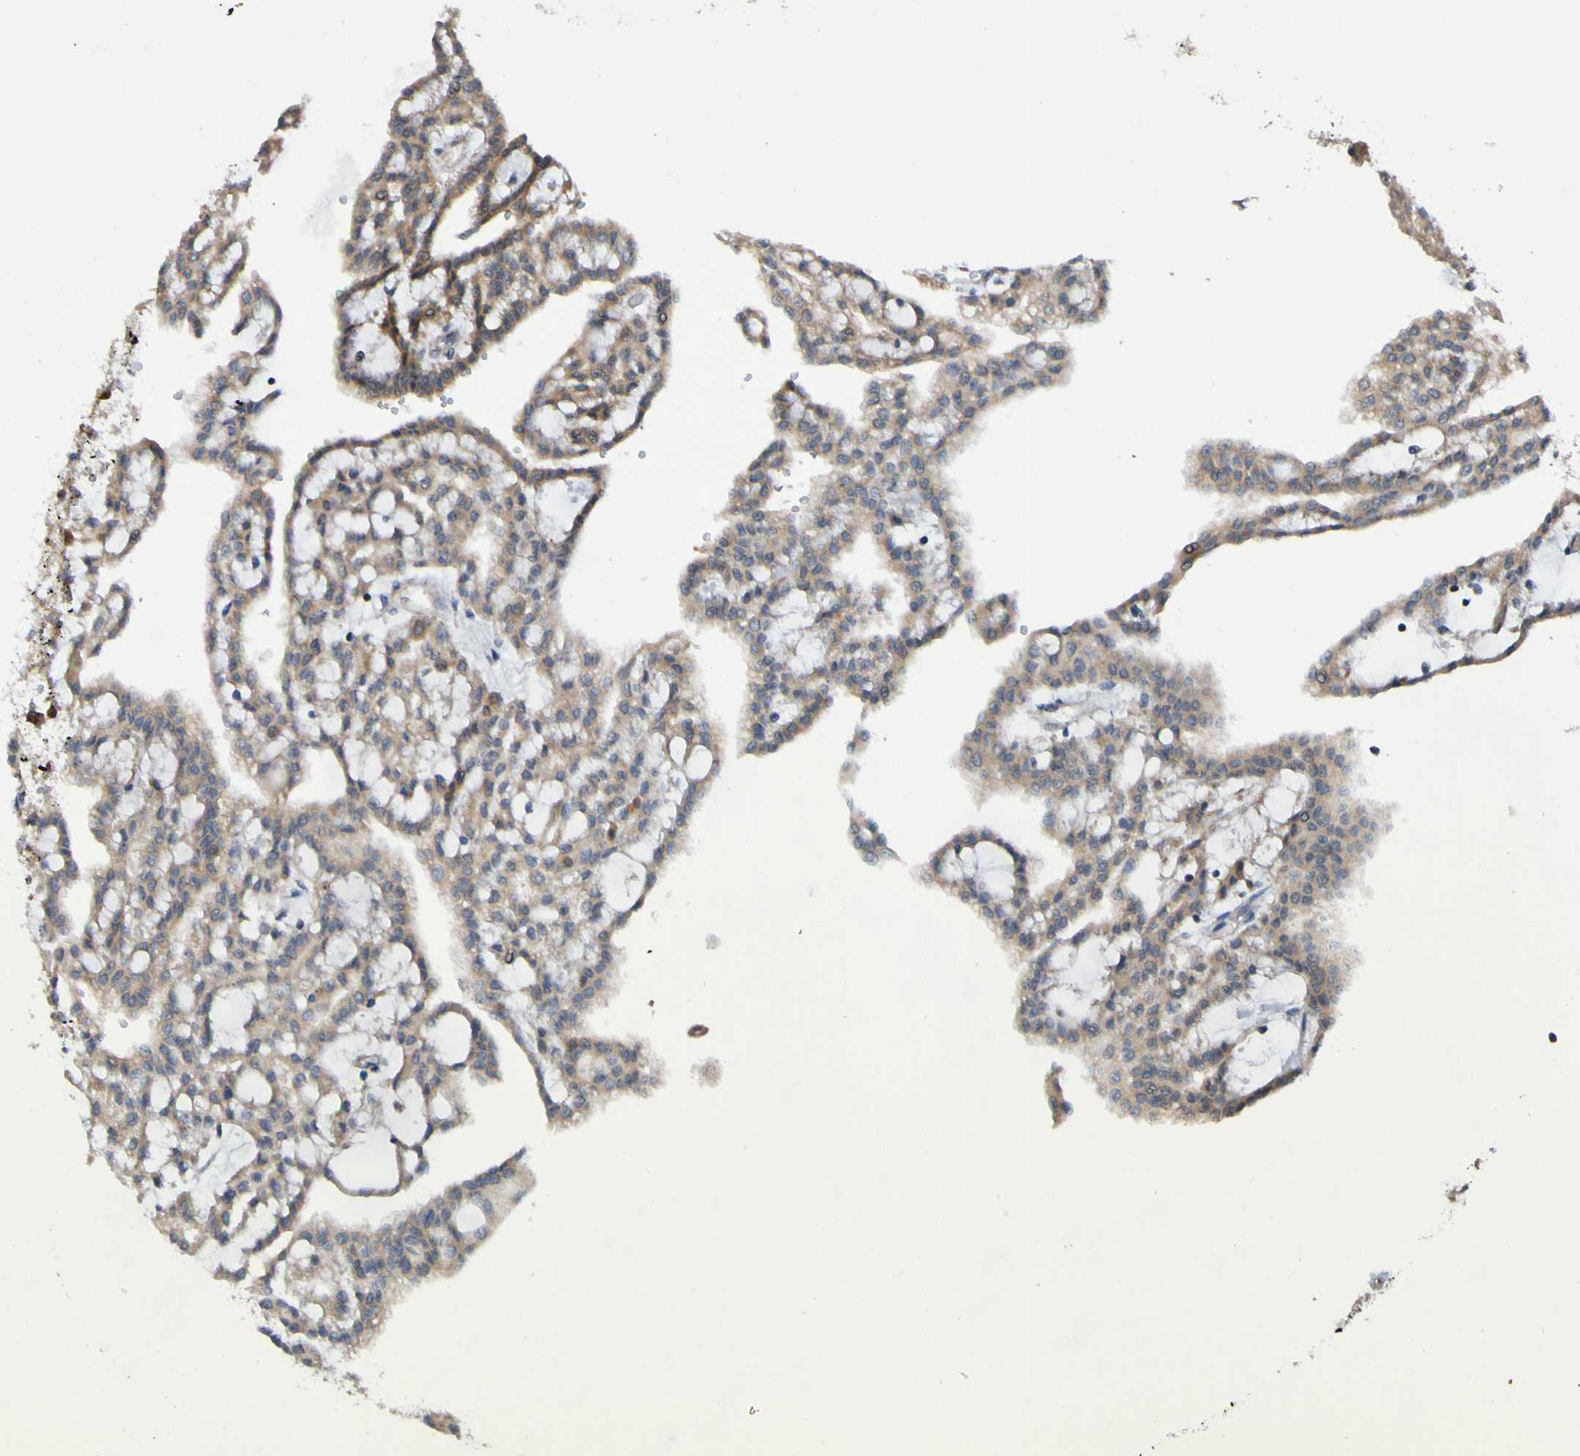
{"staining": {"intensity": "weak", "quantity": ">75%", "location": "cytoplasmic/membranous"}, "tissue": "renal cancer", "cell_type": "Tumor cells", "image_type": "cancer", "snomed": [{"axis": "morphology", "description": "Adenocarcinoma, NOS"}, {"axis": "topography", "description": "Kidney"}], "caption": "Tumor cells show low levels of weak cytoplasmic/membranous expression in approximately >75% of cells in human renal cancer. The staining is performed using DAB (3,3'-diaminobenzidine) brown chromogen to label protein expression. The nuclei are counter-stained blue using hematoxylin.", "gene": "AXIN1", "patient": {"sex": "male", "age": 63}}